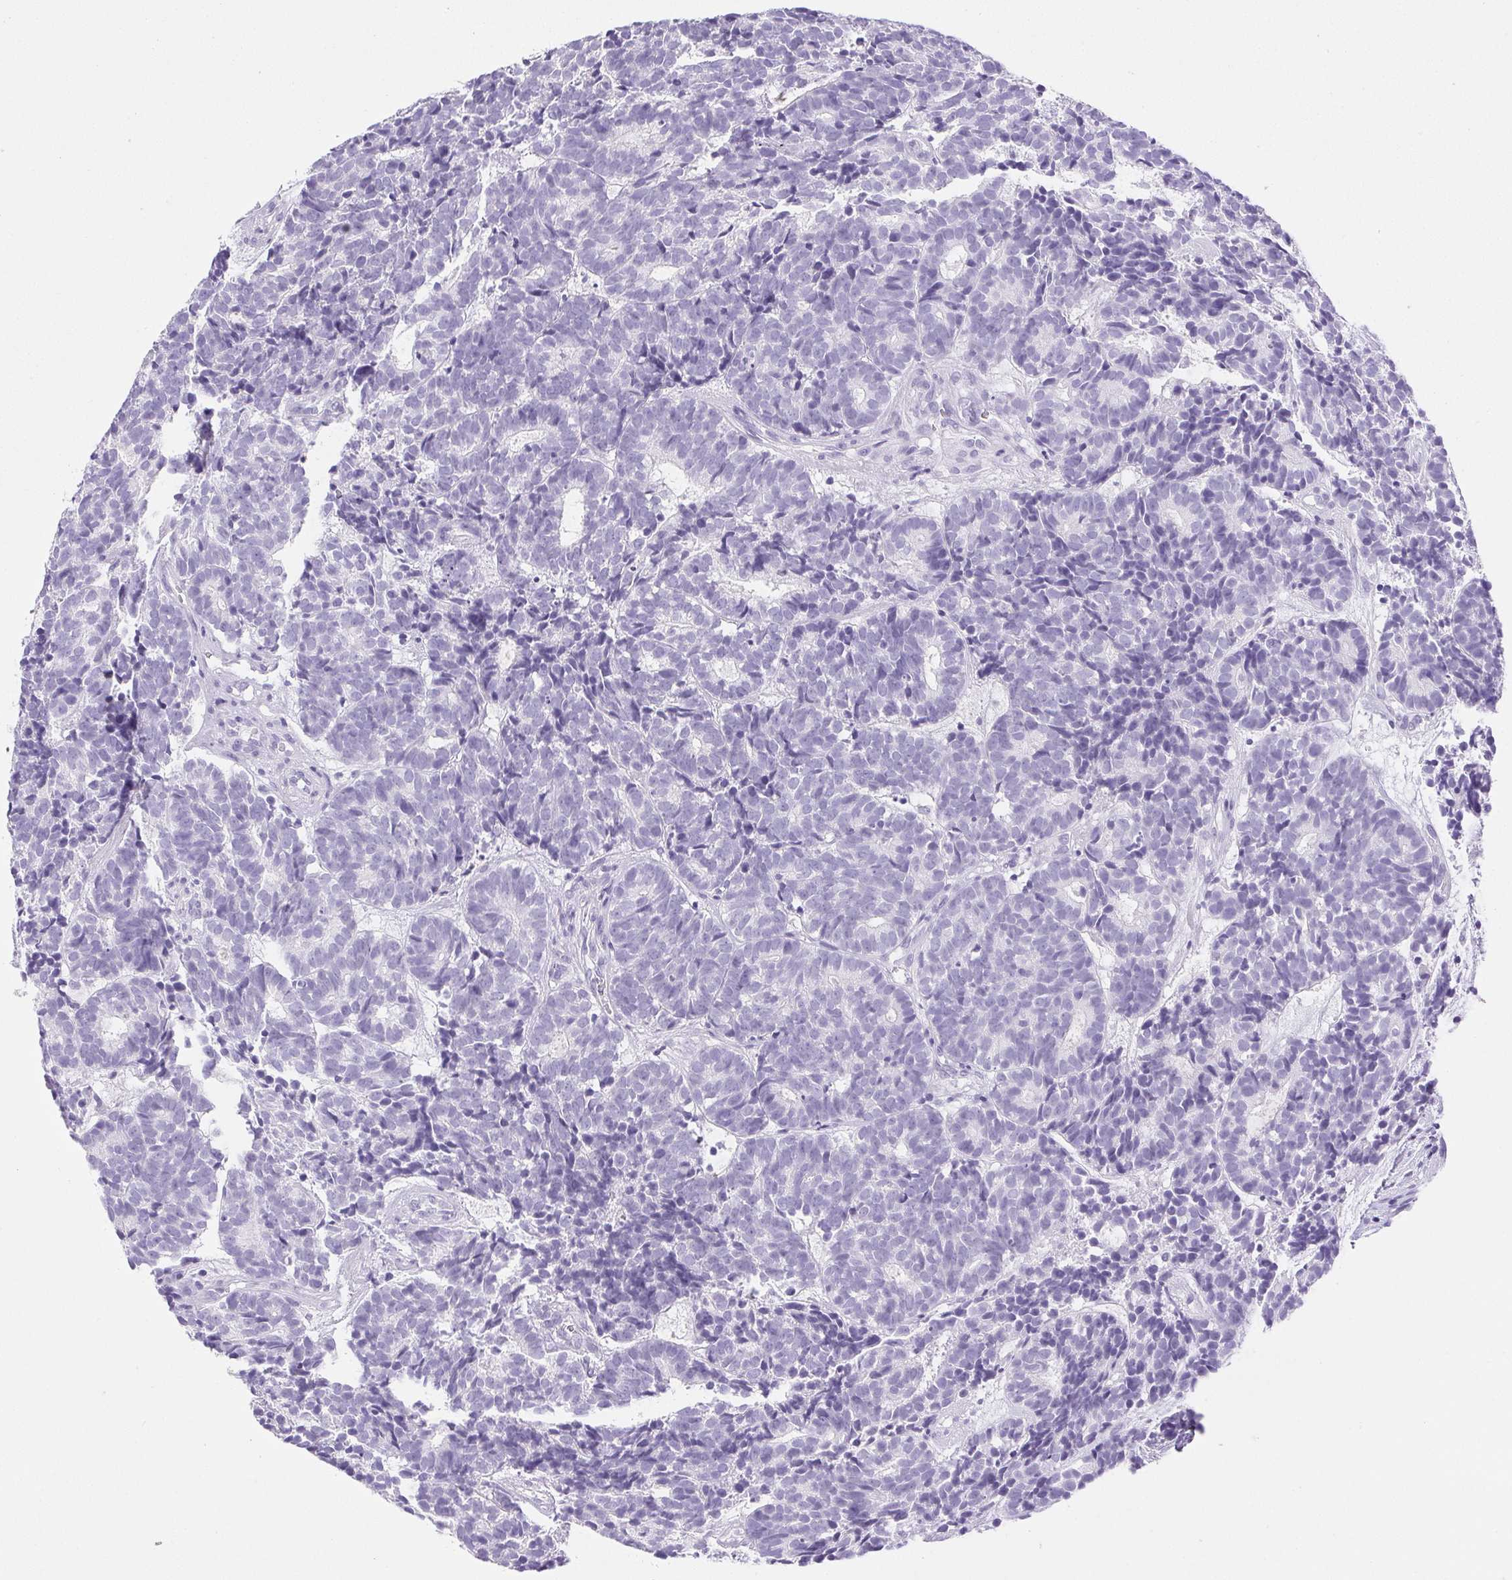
{"staining": {"intensity": "negative", "quantity": "none", "location": "none"}, "tissue": "head and neck cancer", "cell_type": "Tumor cells", "image_type": "cancer", "snomed": [{"axis": "morphology", "description": "Adenocarcinoma, NOS"}, {"axis": "topography", "description": "Head-Neck"}], "caption": "An image of human head and neck adenocarcinoma is negative for staining in tumor cells.", "gene": "HLA-G", "patient": {"sex": "female", "age": 81}}